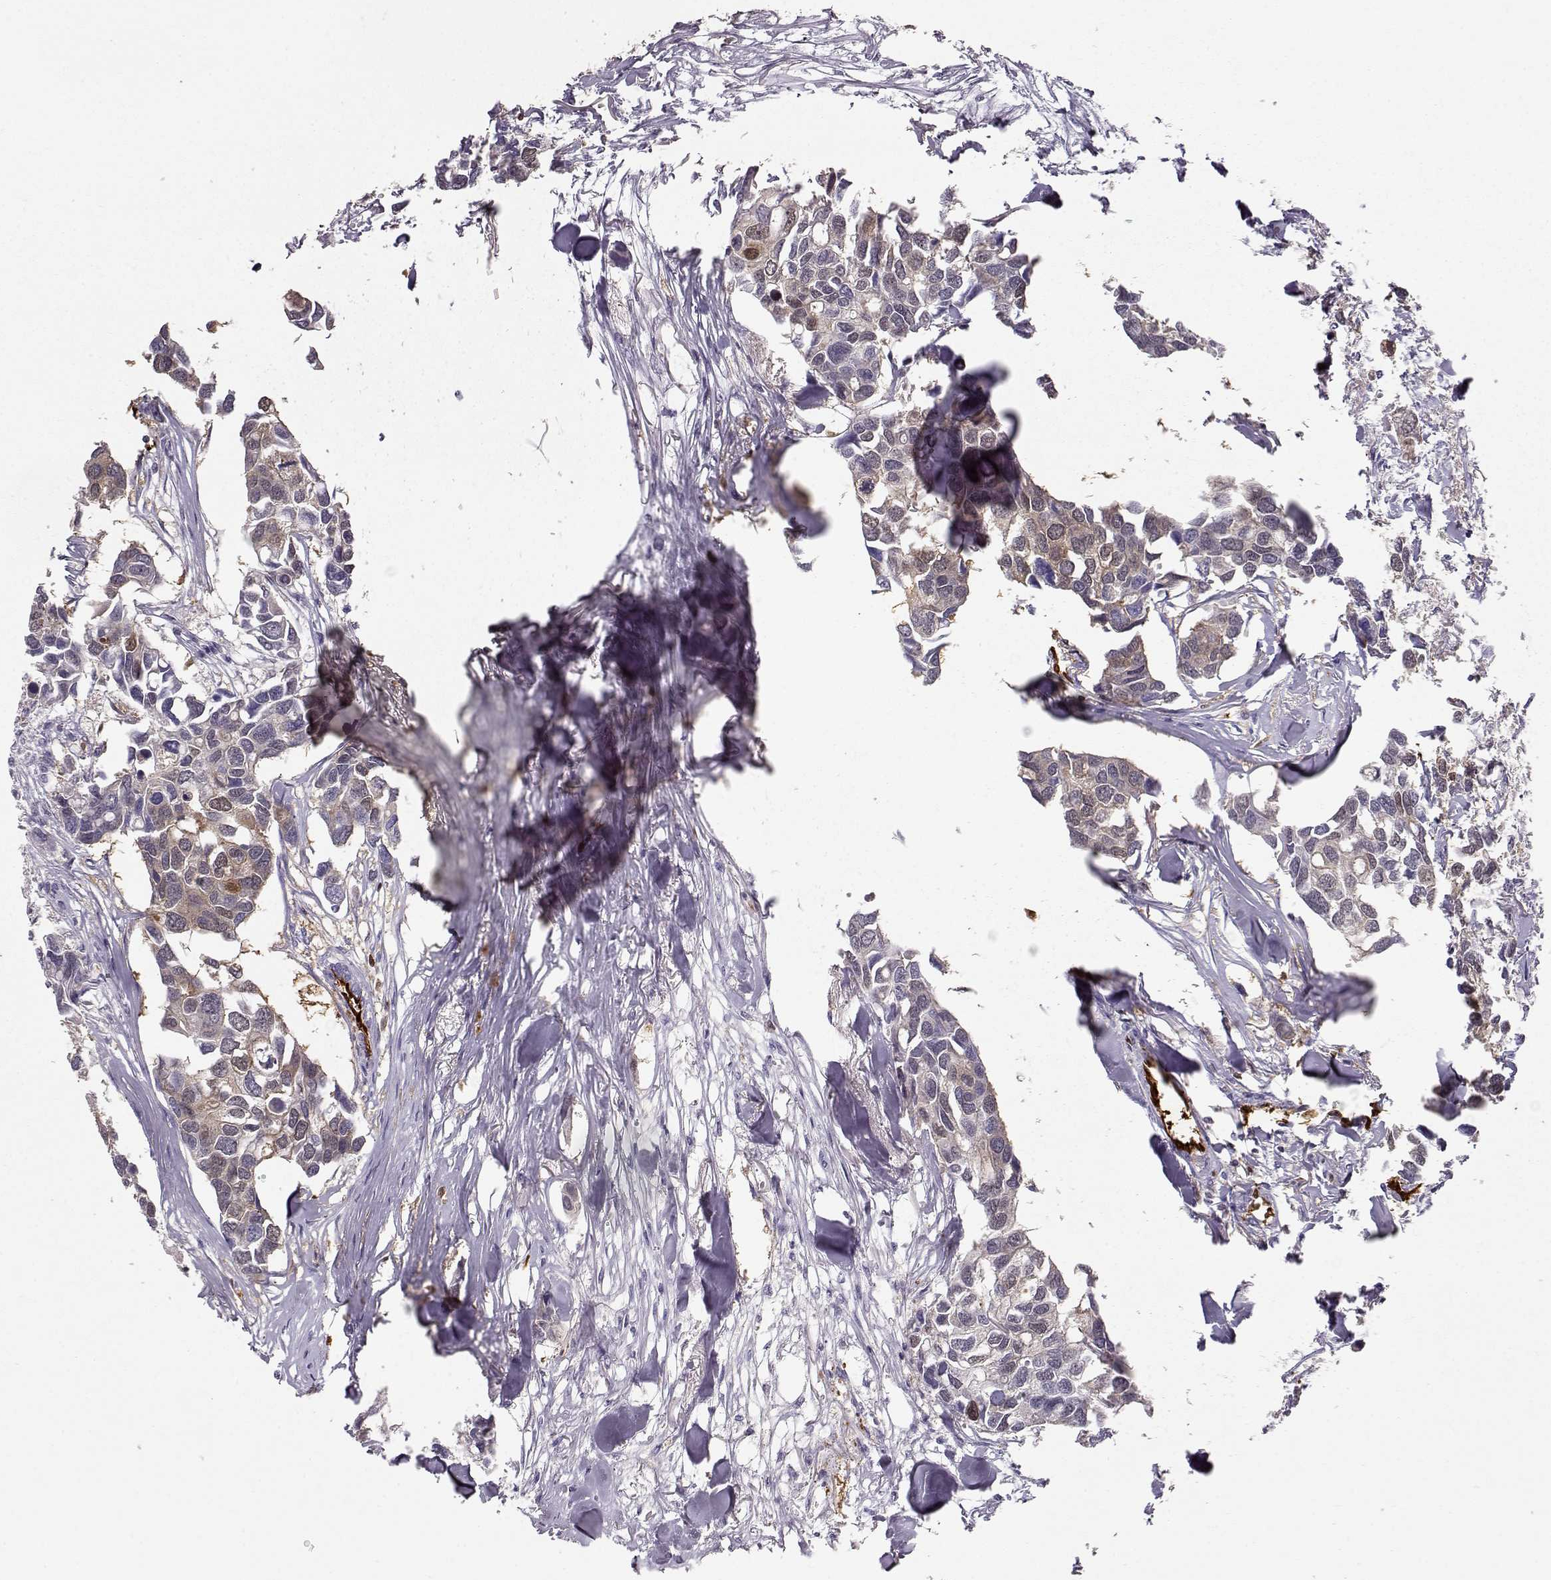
{"staining": {"intensity": "weak", "quantity": ">75%", "location": "cytoplasmic/membranous"}, "tissue": "breast cancer", "cell_type": "Tumor cells", "image_type": "cancer", "snomed": [{"axis": "morphology", "description": "Duct carcinoma"}, {"axis": "topography", "description": "Breast"}], "caption": "Breast cancer (infiltrating ductal carcinoma) was stained to show a protein in brown. There is low levels of weak cytoplasmic/membranous expression in approximately >75% of tumor cells.", "gene": "PNP", "patient": {"sex": "female", "age": 83}}